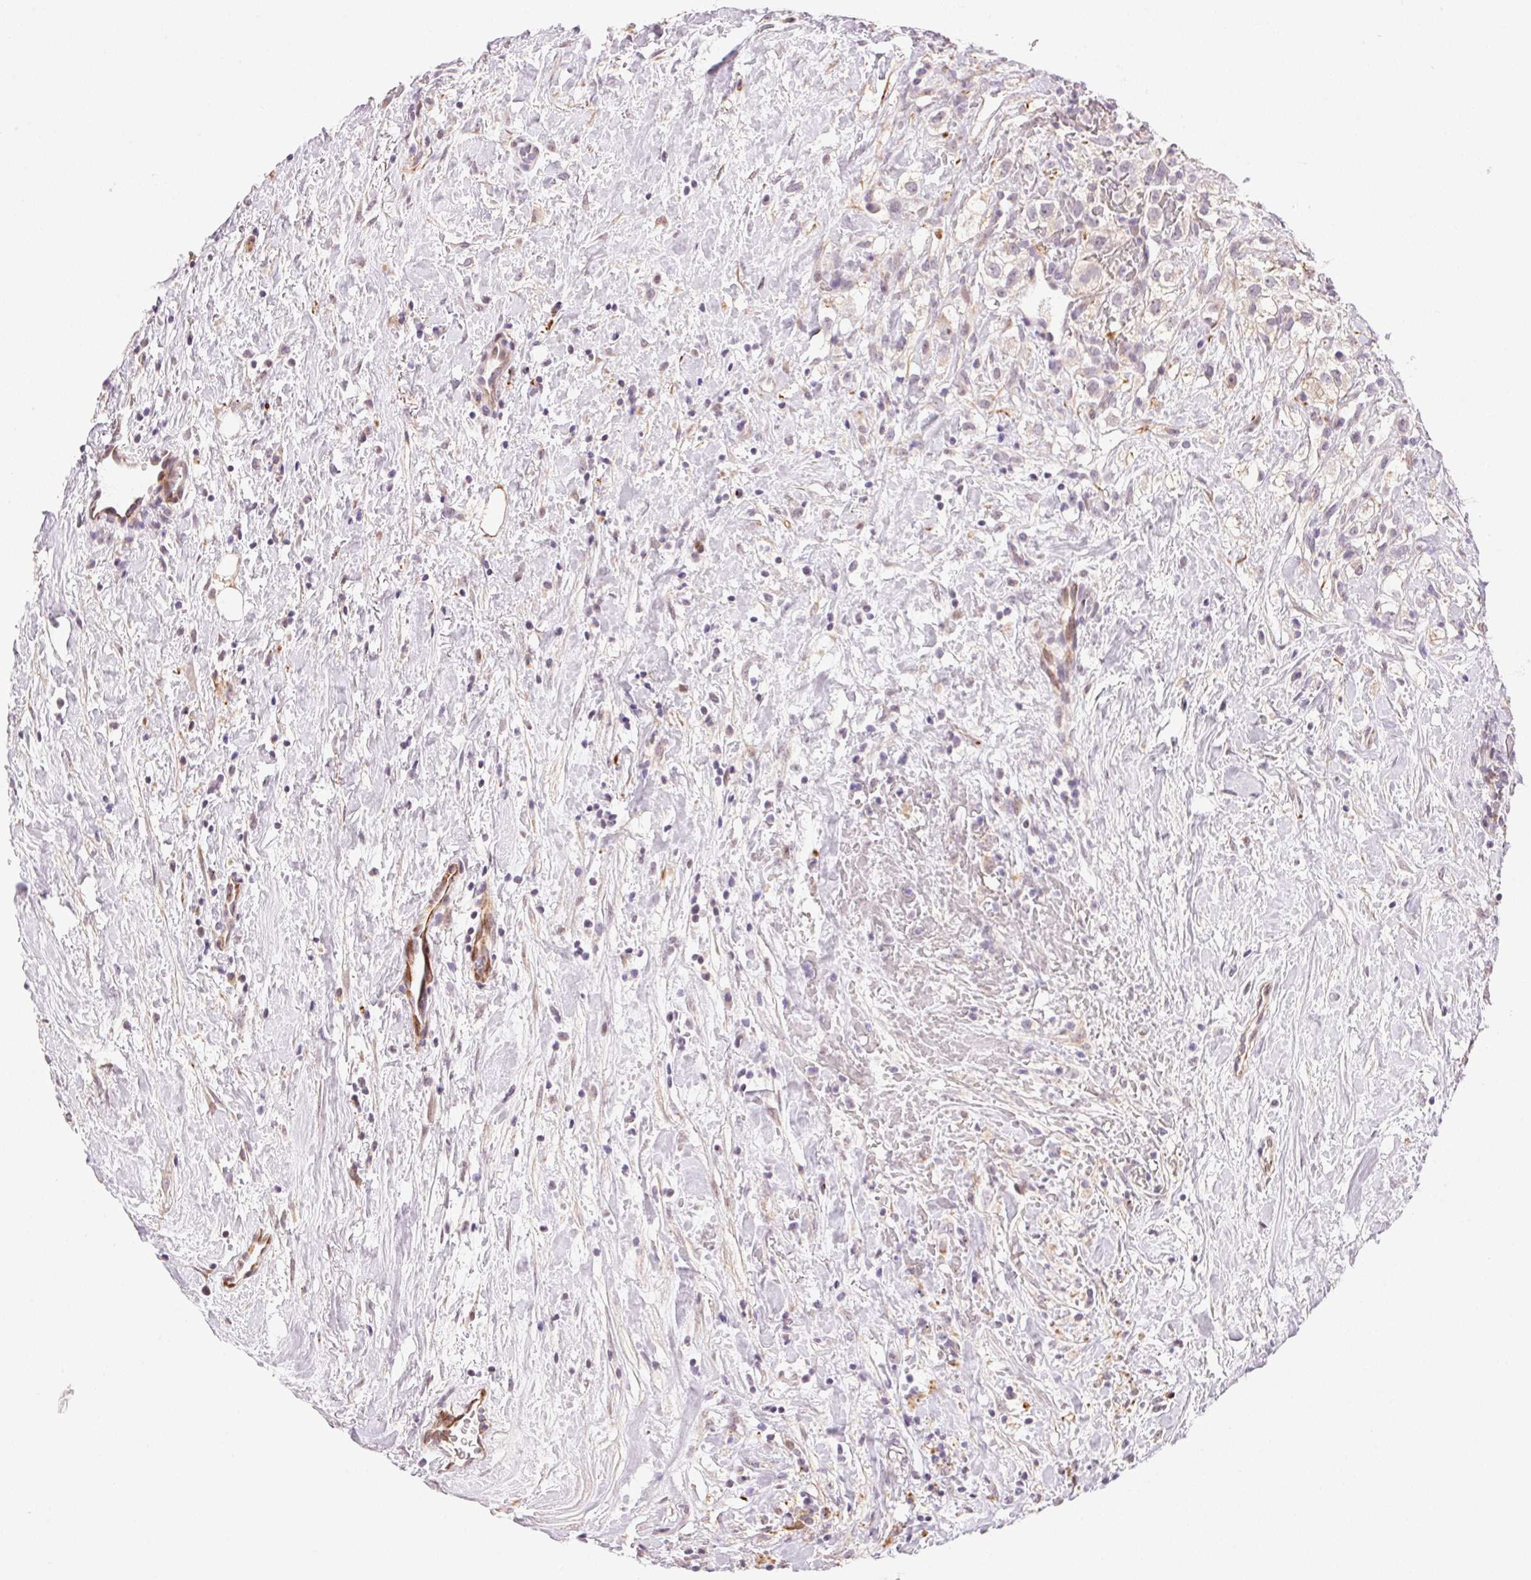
{"staining": {"intensity": "negative", "quantity": "none", "location": "none"}, "tissue": "renal cancer", "cell_type": "Tumor cells", "image_type": "cancer", "snomed": [{"axis": "morphology", "description": "Adenocarcinoma, NOS"}, {"axis": "topography", "description": "Kidney"}], "caption": "Adenocarcinoma (renal) was stained to show a protein in brown. There is no significant staining in tumor cells.", "gene": "GYG2", "patient": {"sex": "male", "age": 59}}